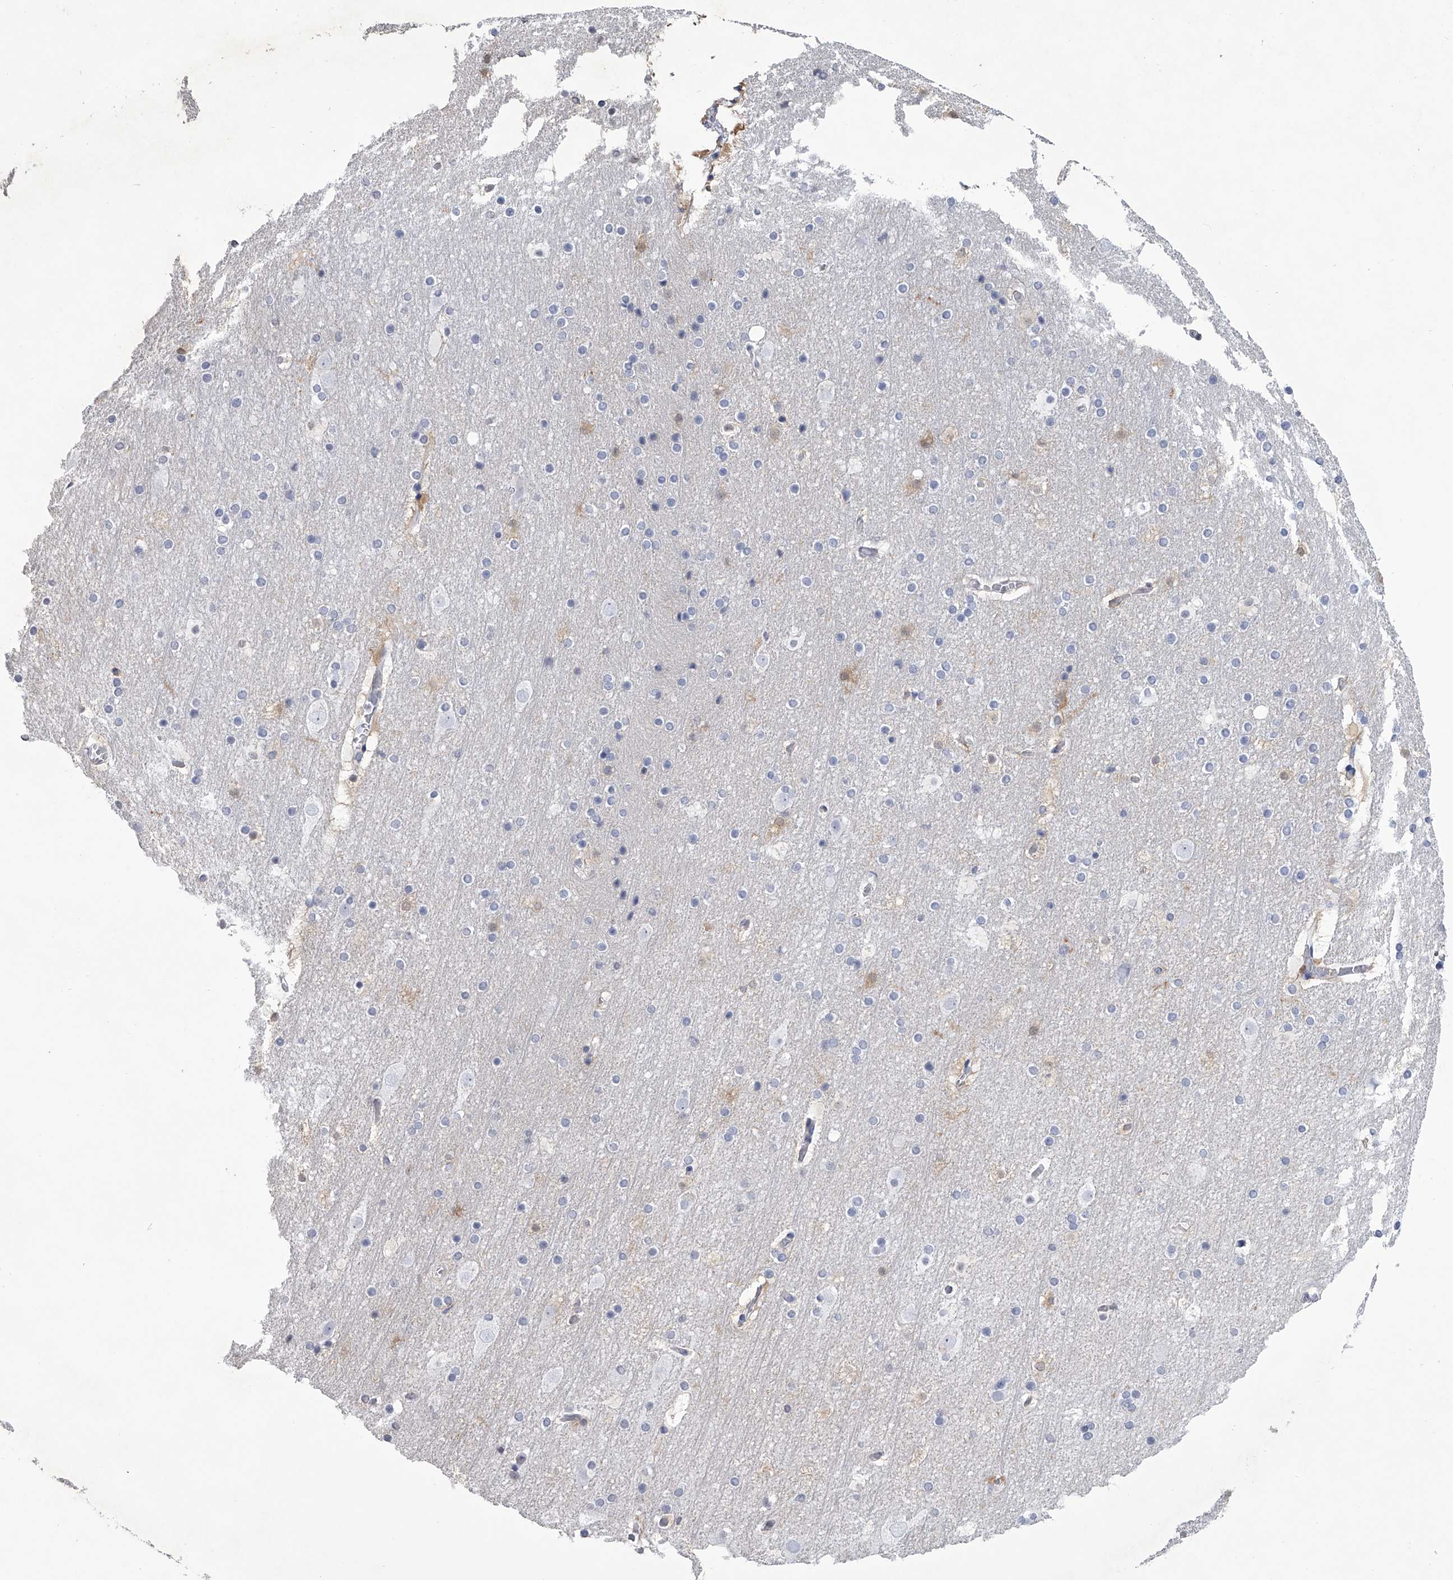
{"staining": {"intensity": "negative", "quantity": "none", "location": "none"}, "tissue": "cerebral cortex", "cell_type": "Endothelial cells", "image_type": "normal", "snomed": [{"axis": "morphology", "description": "Normal tissue, NOS"}, {"axis": "topography", "description": "Cerebral cortex"}], "caption": "The histopathology image shows no staining of endothelial cells in normal cerebral cortex.", "gene": "TASP1", "patient": {"sex": "male", "age": 57}}